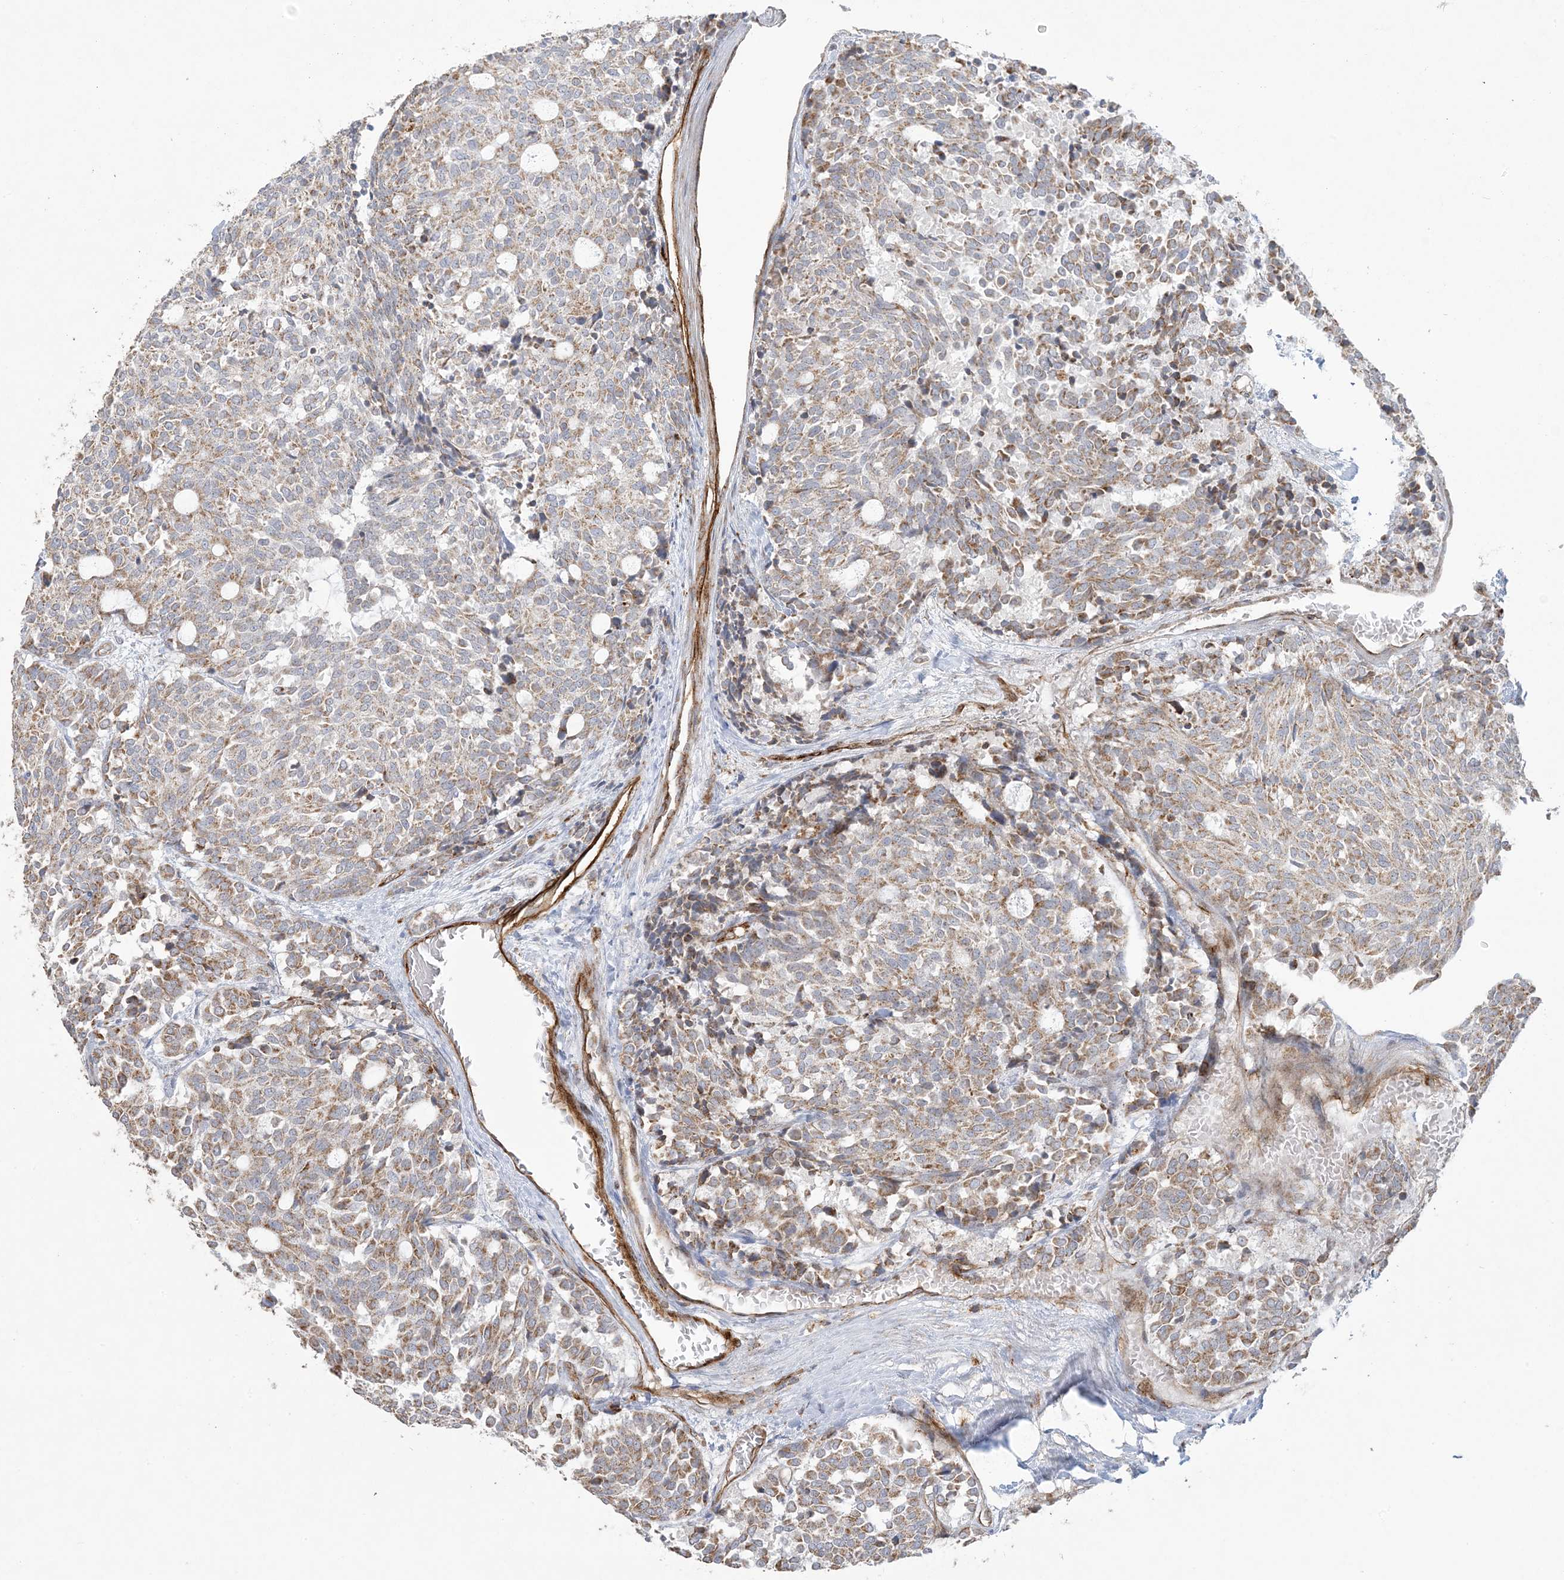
{"staining": {"intensity": "moderate", "quantity": "25%-75%", "location": "cytoplasmic/membranous"}, "tissue": "carcinoid", "cell_type": "Tumor cells", "image_type": "cancer", "snomed": [{"axis": "morphology", "description": "Carcinoid, malignant, NOS"}, {"axis": "topography", "description": "Pancreas"}], "caption": "Carcinoid stained for a protein (brown) reveals moderate cytoplasmic/membranous positive expression in about 25%-75% of tumor cells.", "gene": "AGA", "patient": {"sex": "female", "age": 54}}